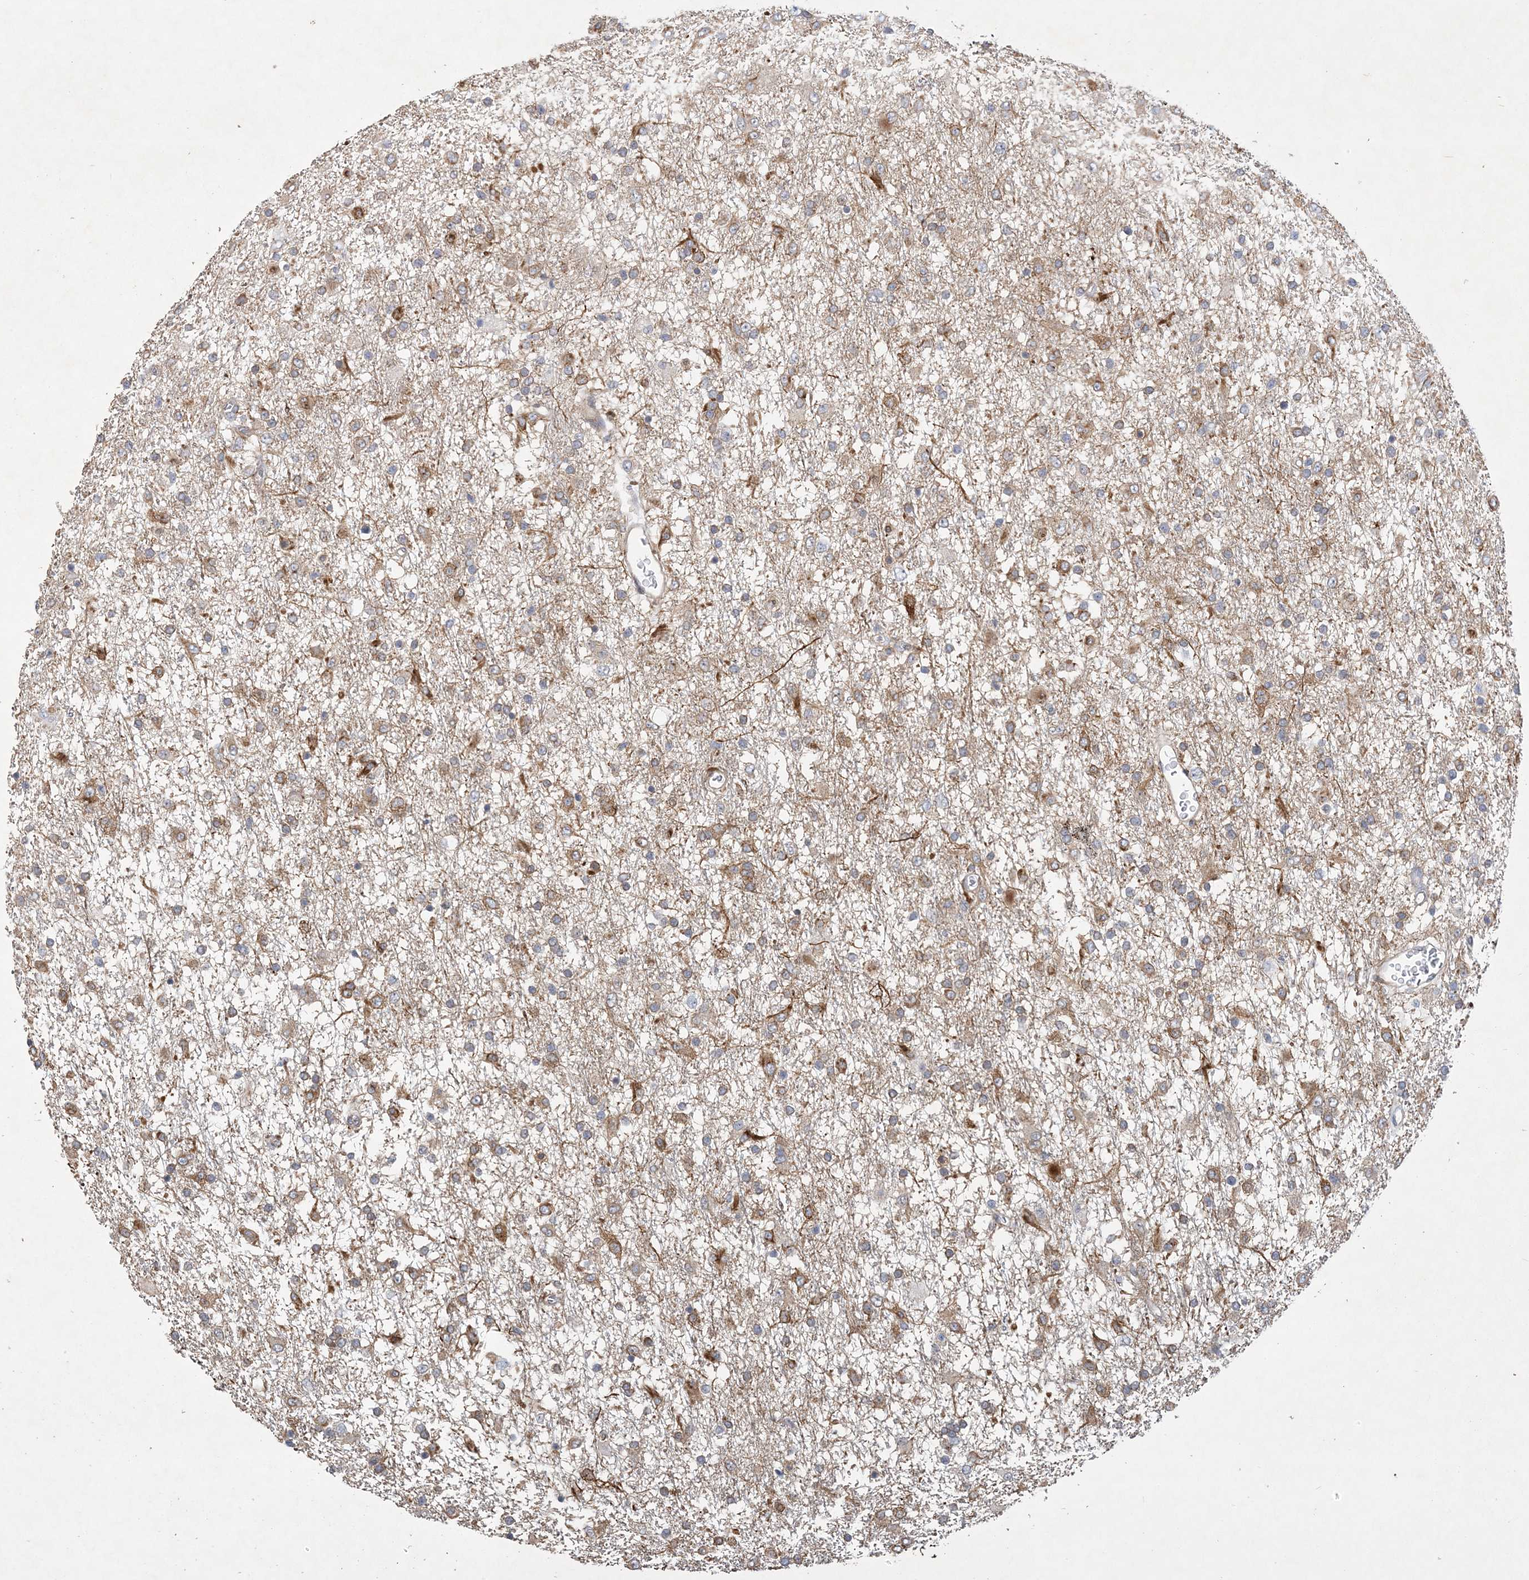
{"staining": {"intensity": "moderate", "quantity": "<25%", "location": "cytoplasmic/membranous"}, "tissue": "glioma", "cell_type": "Tumor cells", "image_type": "cancer", "snomed": [{"axis": "morphology", "description": "Glioma, malignant, Low grade"}, {"axis": "topography", "description": "Brain"}], "caption": "Immunohistochemical staining of human glioma shows low levels of moderate cytoplasmic/membranous staining in approximately <25% of tumor cells.", "gene": "MAP4K5", "patient": {"sex": "male", "age": 65}}